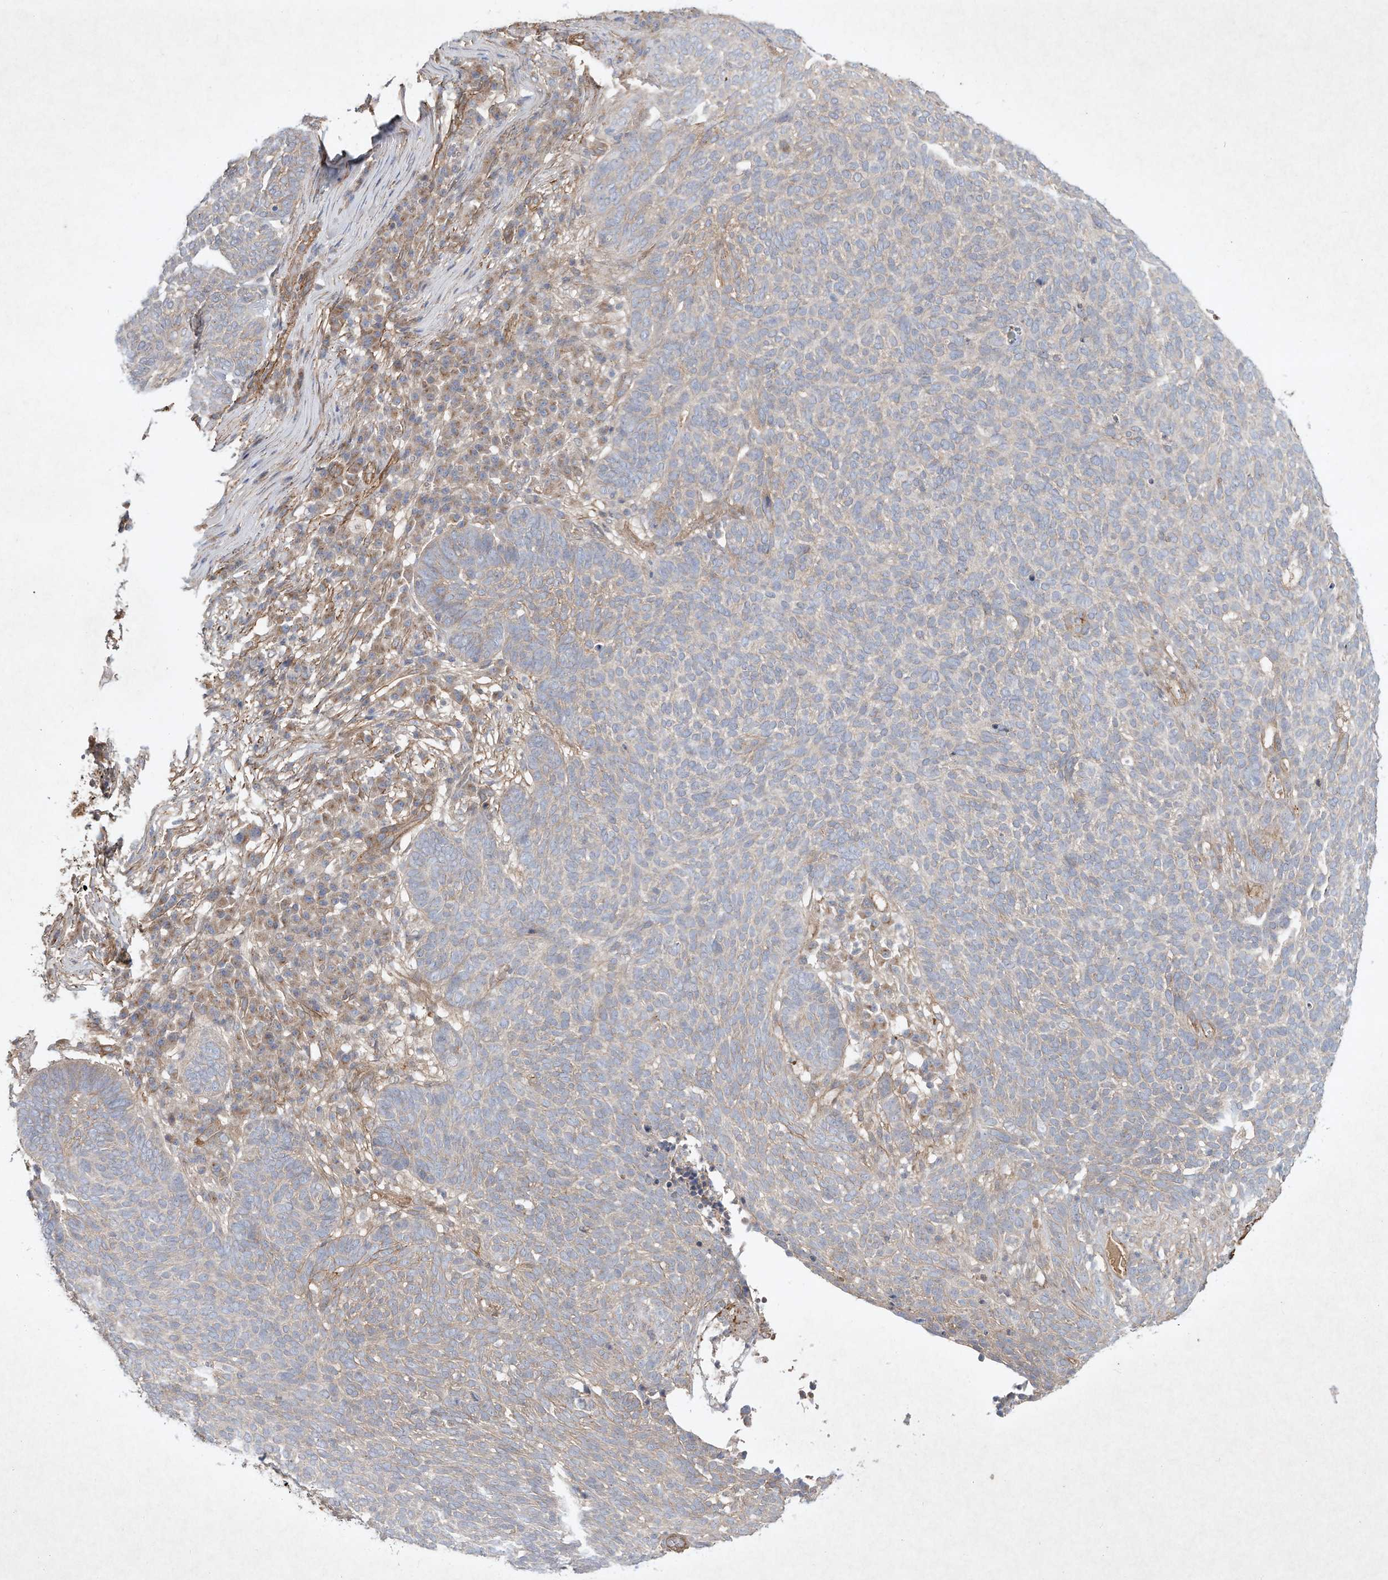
{"staining": {"intensity": "weak", "quantity": "<25%", "location": "cytoplasmic/membranous"}, "tissue": "skin cancer", "cell_type": "Tumor cells", "image_type": "cancer", "snomed": [{"axis": "morphology", "description": "Squamous cell carcinoma, NOS"}, {"axis": "topography", "description": "Skin"}], "caption": "This image is of skin cancer (squamous cell carcinoma) stained with IHC to label a protein in brown with the nuclei are counter-stained blue. There is no positivity in tumor cells.", "gene": "HTR5A", "patient": {"sex": "female", "age": 90}}